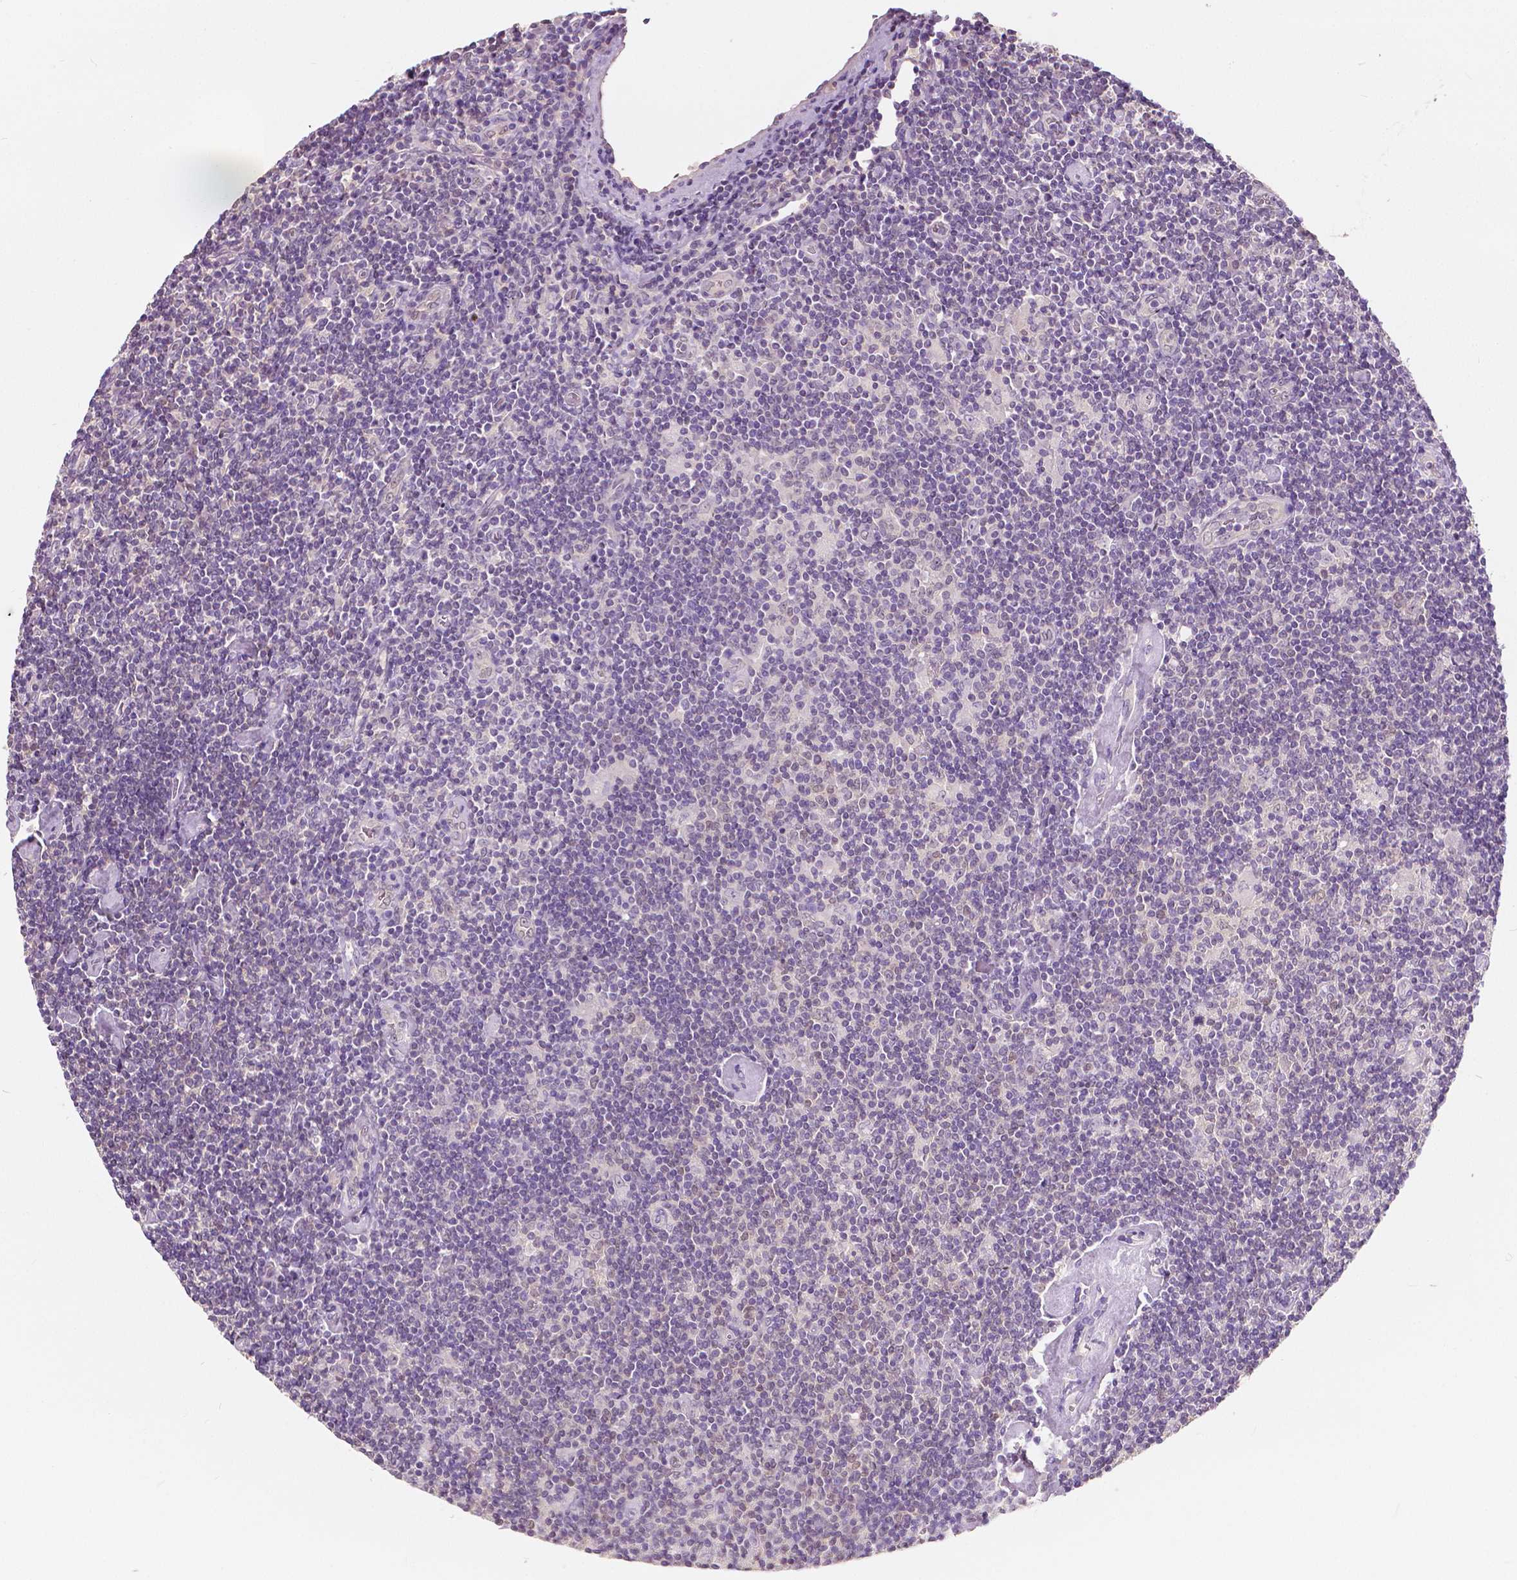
{"staining": {"intensity": "negative", "quantity": "none", "location": "none"}, "tissue": "lymphoma", "cell_type": "Tumor cells", "image_type": "cancer", "snomed": [{"axis": "morphology", "description": "Hodgkin's disease, NOS"}, {"axis": "topography", "description": "Lymph node"}], "caption": "Histopathology image shows no protein positivity in tumor cells of lymphoma tissue.", "gene": "TKFC", "patient": {"sex": "male", "age": 40}}